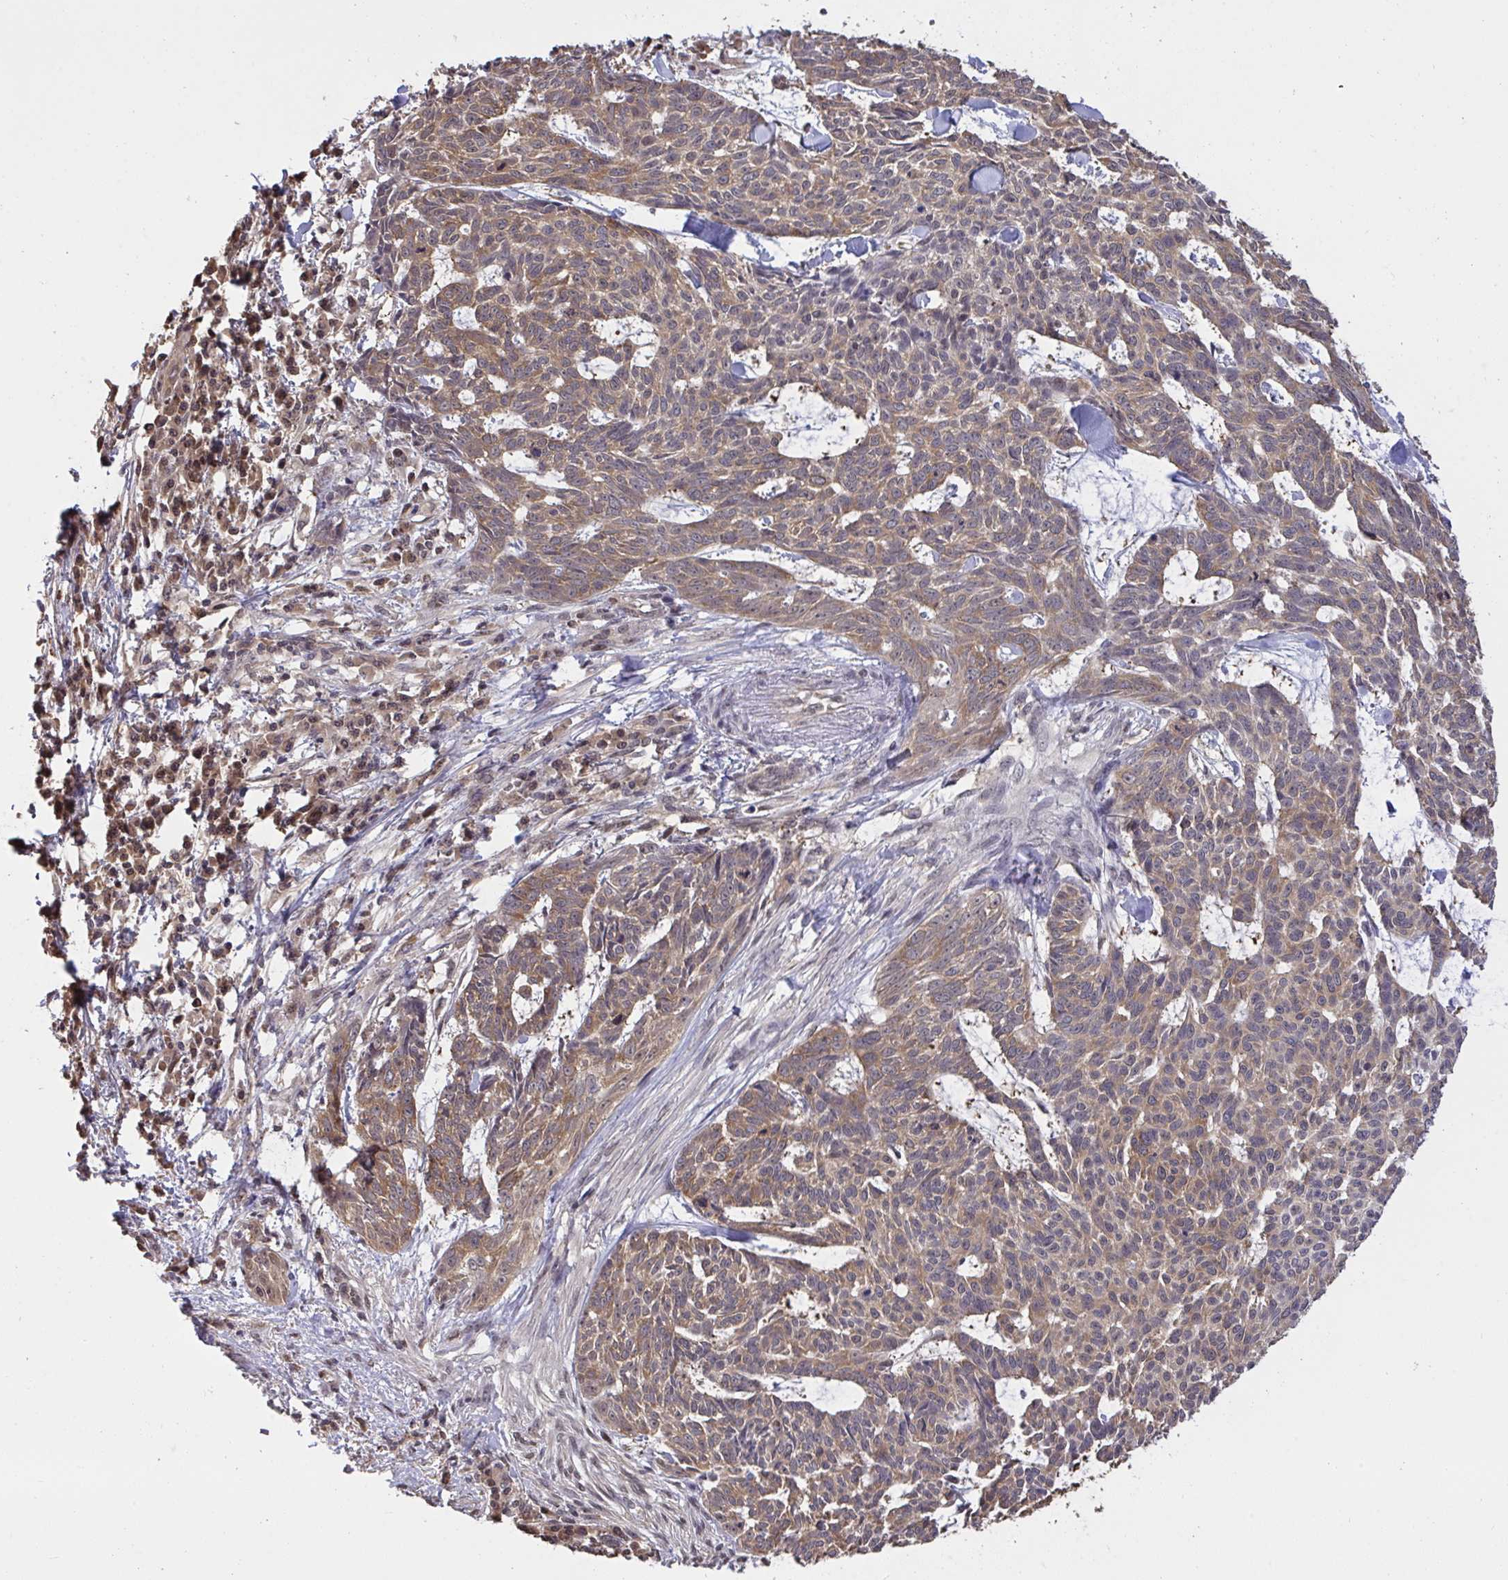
{"staining": {"intensity": "moderate", "quantity": ">75%", "location": "cytoplasmic/membranous"}, "tissue": "skin cancer", "cell_type": "Tumor cells", "image_type": "cancer", "snomed": [{"axis": "morphology", "description": "Basal cell carcinoma"}, {"axis": "topography", "description": "Skin"}], "caption": "High-power microscopy captured an immunohistochemistry (IHC) image of skin cancer (basal cell carcinoma), revealing moderate cytoplasmic/membranous expression in approximately >75% of tumor cells.", "gene": "C12orf57", "patient": {"sex": "female", "age": 93}}